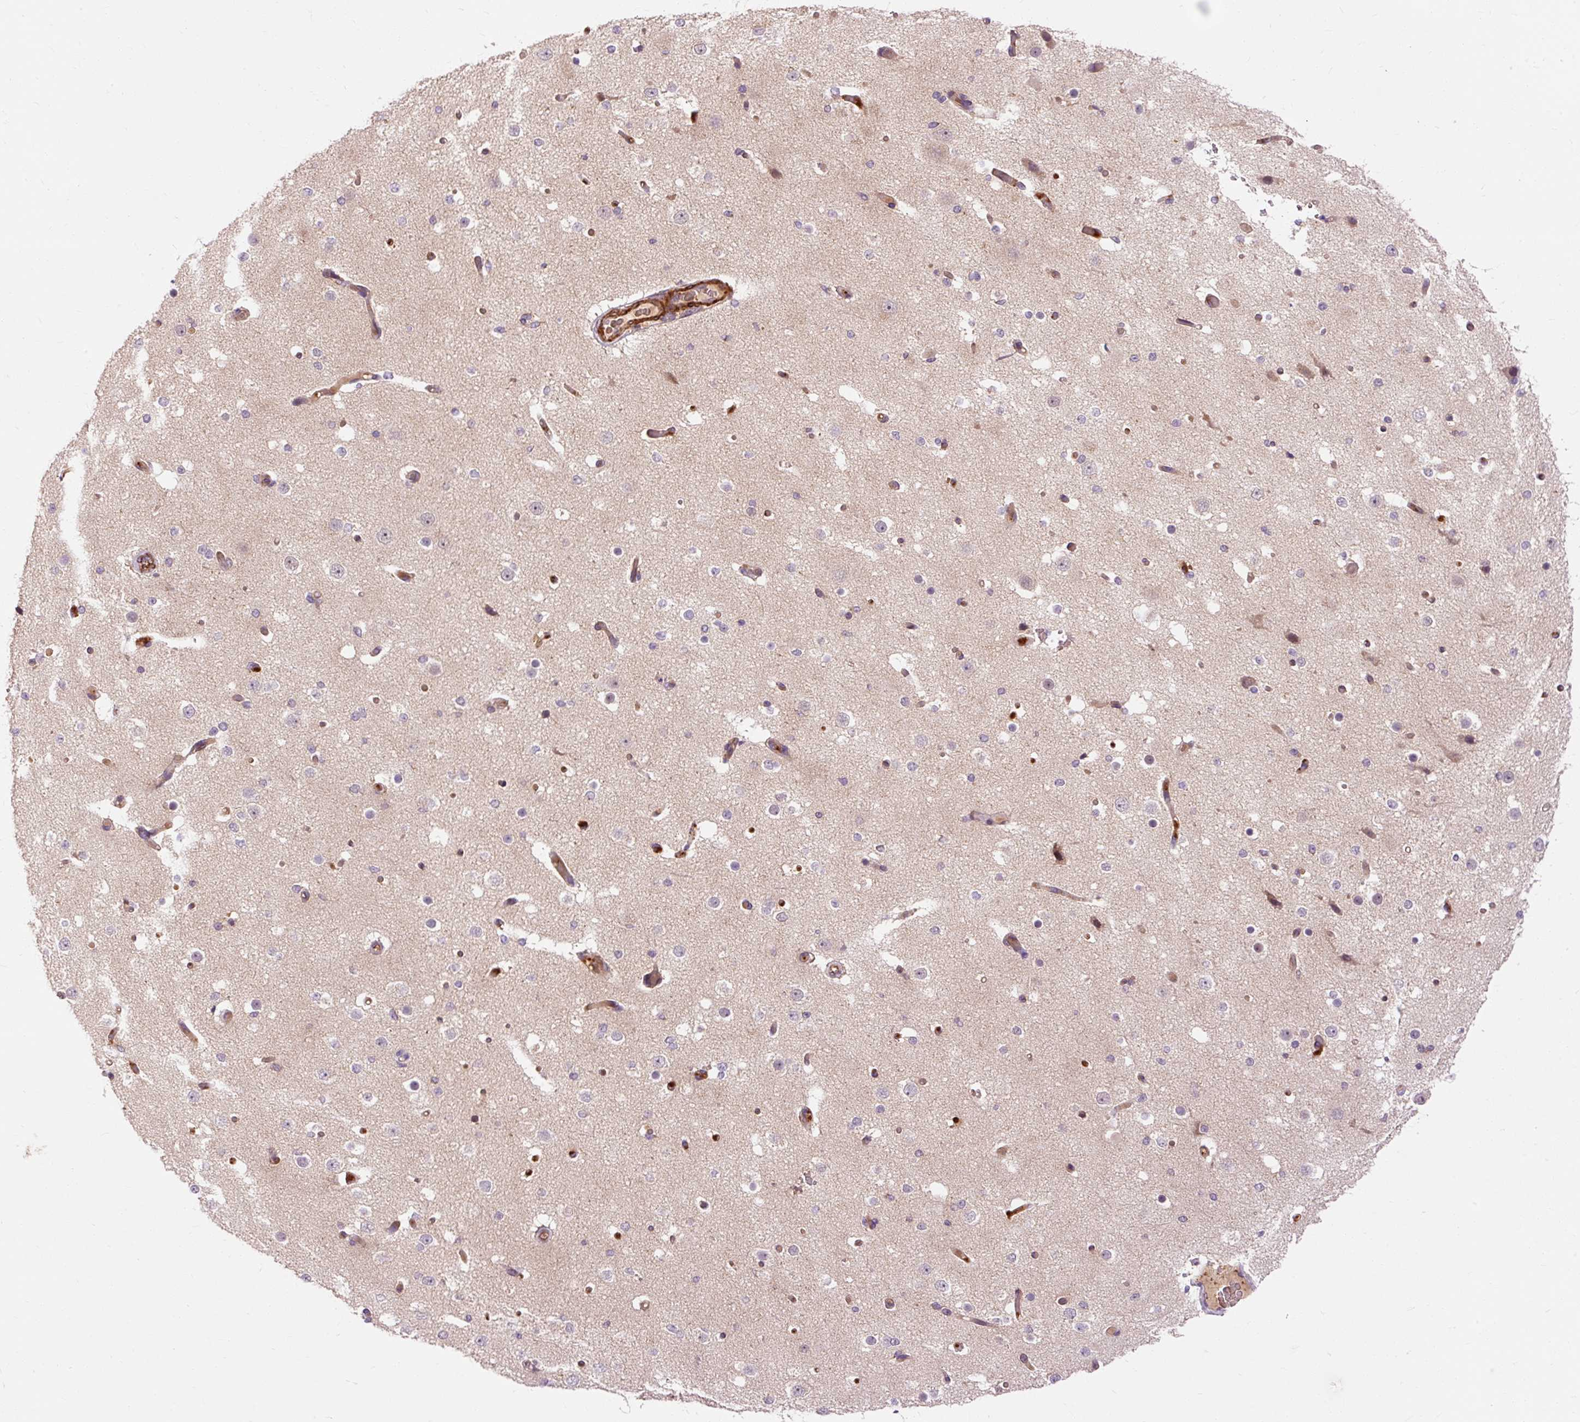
{"staining": {"intensity": "moderate", "quantity": ">75%", "location": "cytoplasmic/membranous"}, "tissue": "cerebral cortex", "cell_type": "Endothelial cells", "image_type": "normal", "snomed": [{"axis": "morphology", "description": "Normal tissue, NOS"}, {"axis": "morphology", "description": "Inflammation, NOS"}, {"axis": "topography", "description": "Cerebral cortex"}], "caption": "About >75% of endothelial cells in unremarkable cerebral cortex exhibit moderate cytoplasmic/membranous protein positivity as visualized by brown immunohistochemical staining.", "gene": "RIPOR3", "patient": {"sex": "male", "age": 6}}